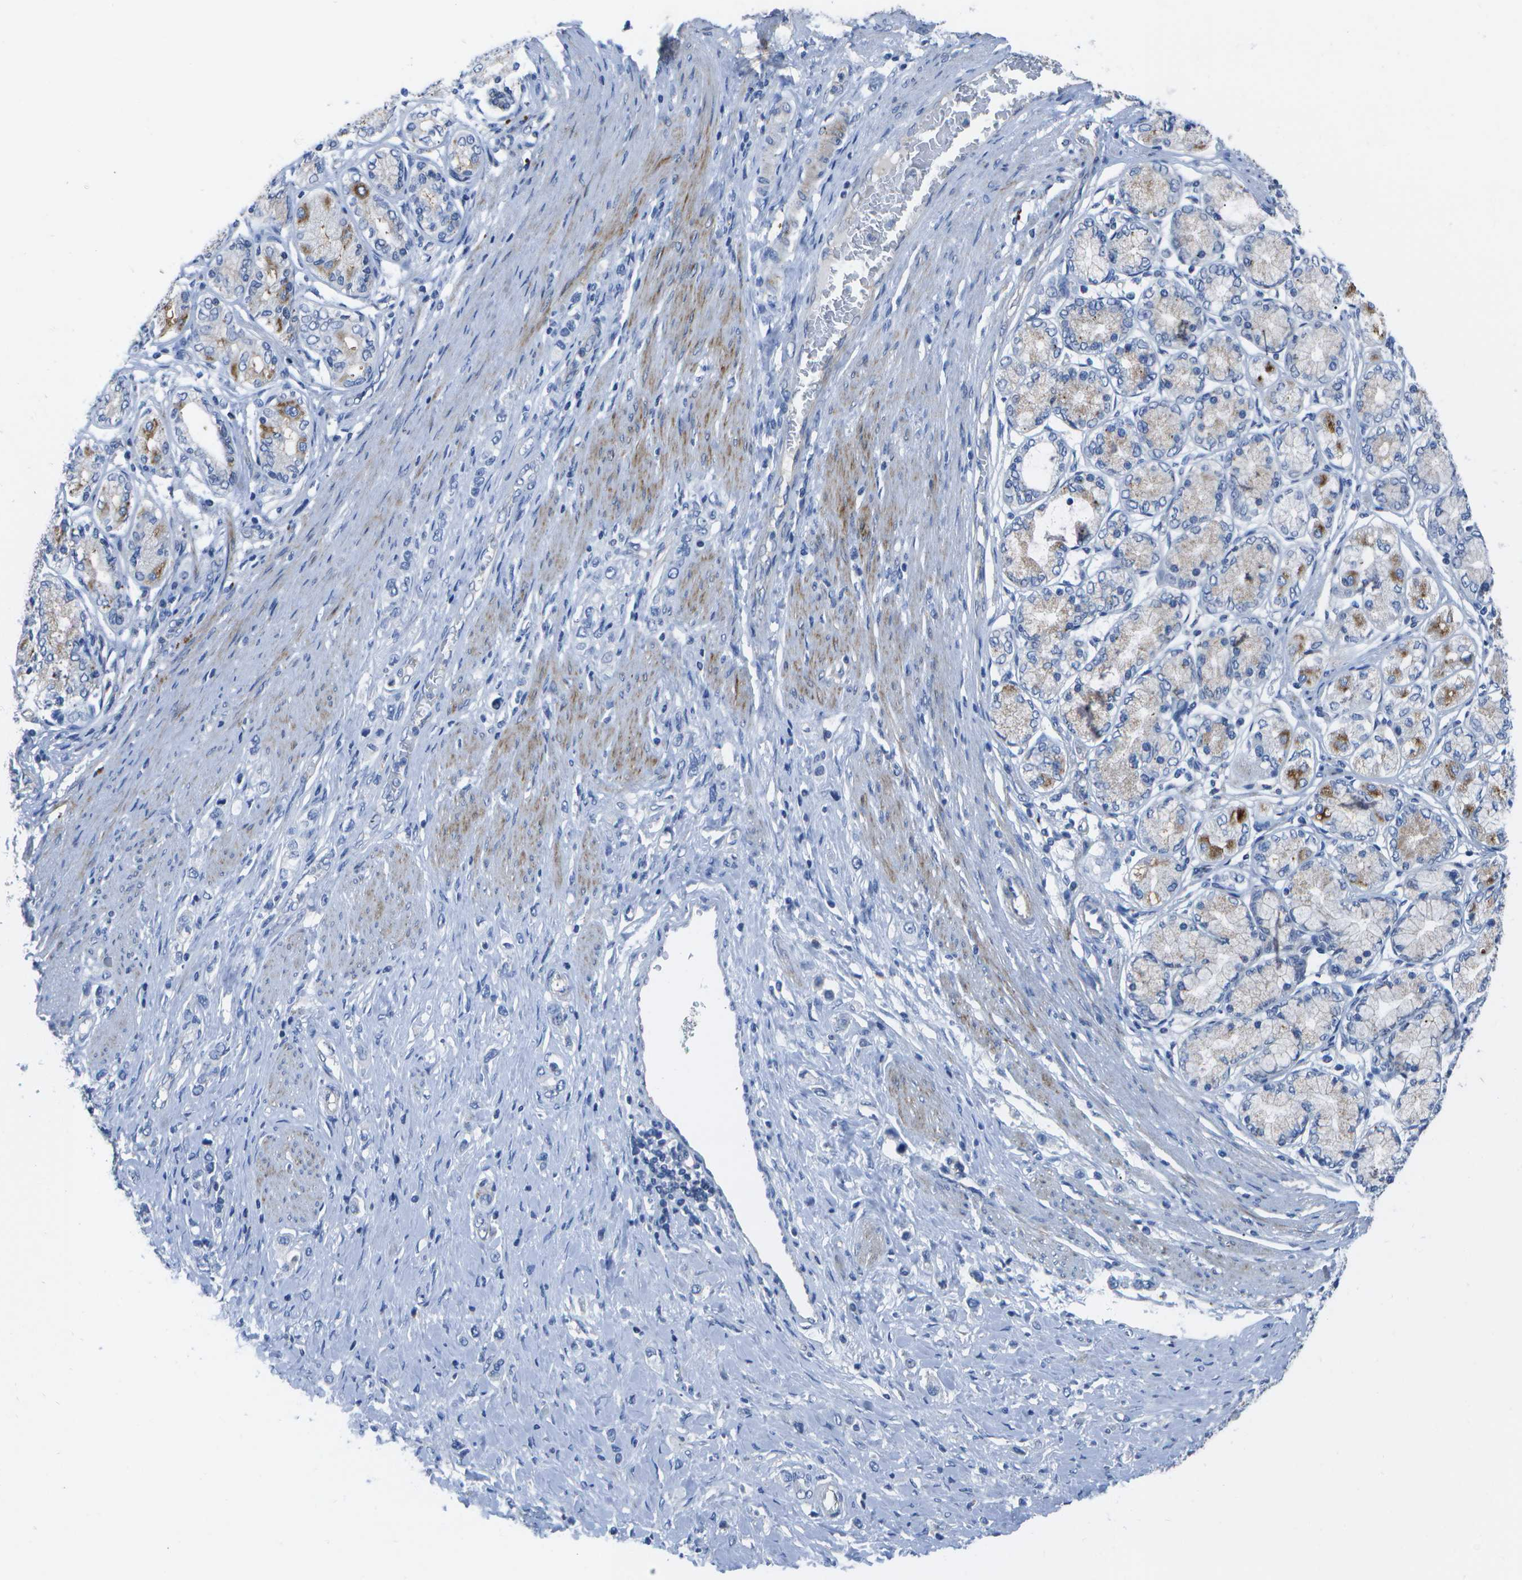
{"staining": {"intensity": "weak", "quantity": "<25%", "location": "cytoplasmic/membranous"}, "tissue": "stomach cancer", "cell_type": "Tumor cells", "image_type": "cancer", "snomed": [{"axis": "morphology", "description": "Normal tissue, NOS"}, {"axis": "morphology", "description": "Adenocarcinoma, NOS"}, {"axis": "topography", "description": "Stomach, upper"}, {"axis": "topography", "description": "Stomach"}], "caption": "An image of stomach adenocarcinoma stained for a protein shows no brown staining in tumor cells.", "gene": "DCT", "patient": {"sex": "female", "age": 65}}